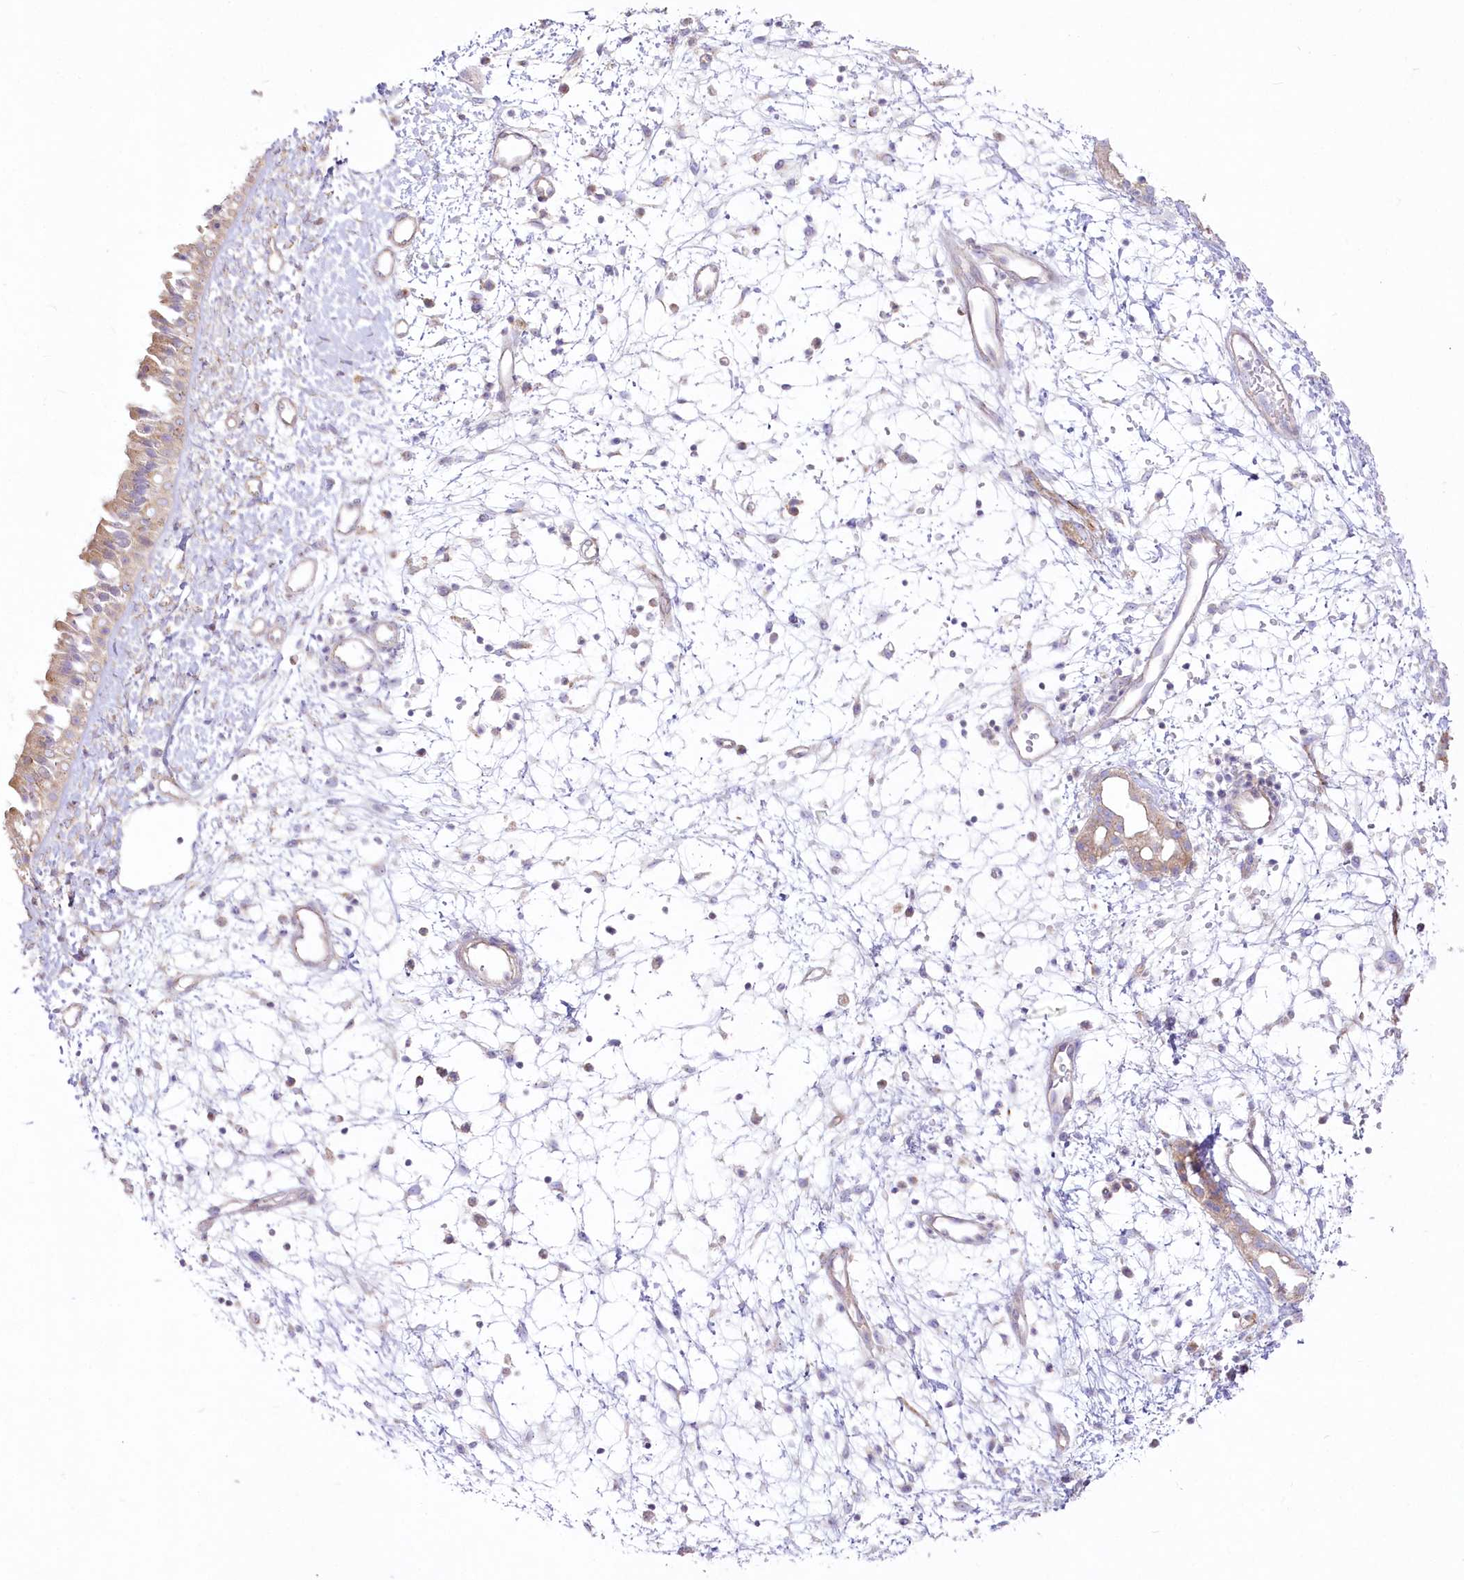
{"staining": {"intensity": "moderate", "quantity": ">75%", "location": "cytoplasmic/membranous"}, "tissue": "nasopharynx", "cell_type": "Respiratory epithelial cells", "image_type": "normal", "snomed": [{"axis": "morphology", "description": "Normal tissue, NOS"}, {"axis": "topography", "description": "Nasopharynx"}], "caption": "DAB immunohistochemical staining of unremarkable human nasopharynx demonstrates moderate cytoplasmic/membranous protein staining in approximately >75% of respiratory epithelial cells.", "gene": "ZNF843", "patient": {"sex": "male", "age": 22}}